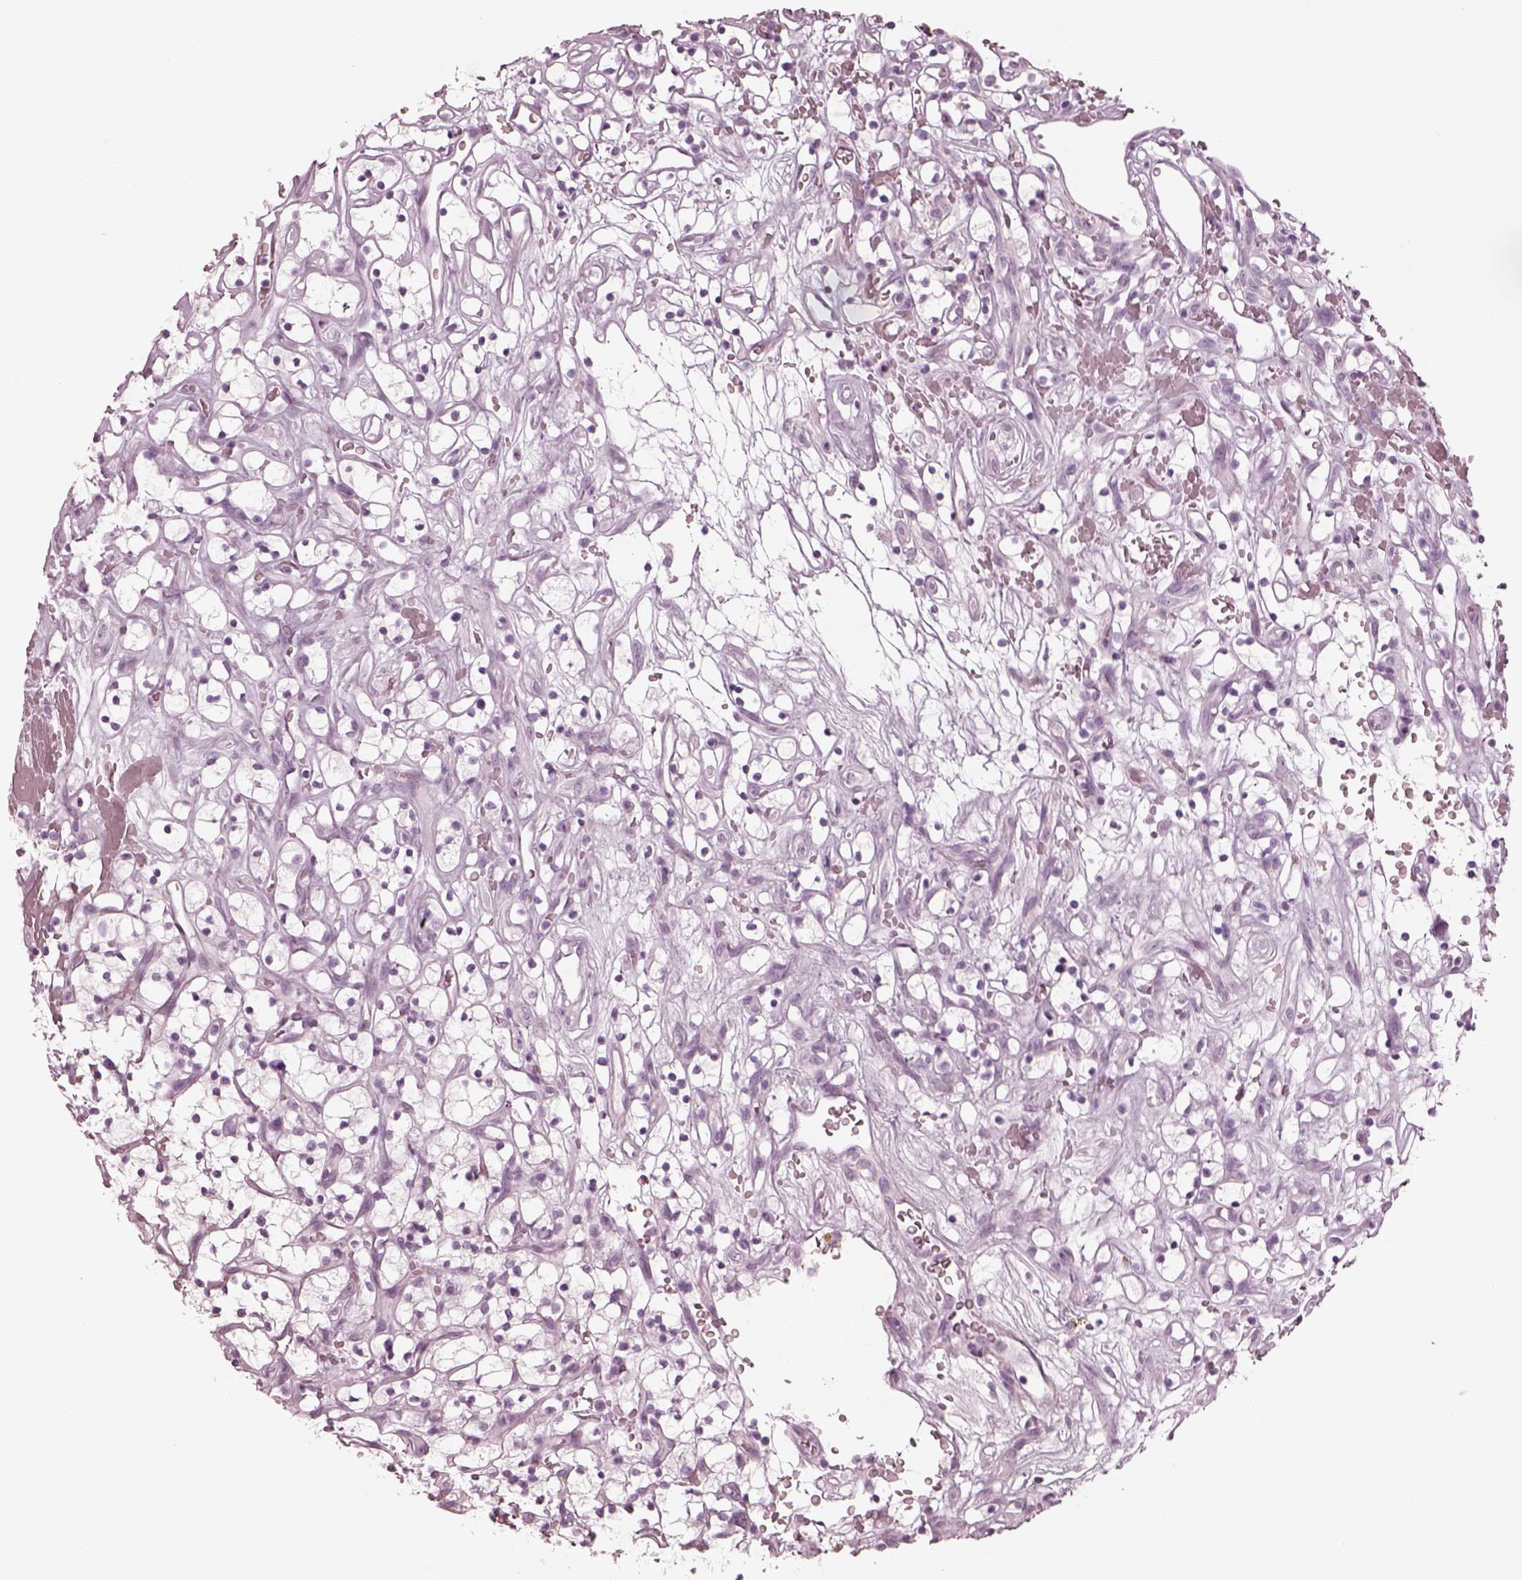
{"staining": {"intensity": "negative", "quantity": "none", "location": "none"}, "tissue": "renal cancer", "cell_type": "Tumor cells", "image_type": "cancer", "snomed": [{"axis": "morphology", "description": "Adenocarcinoma, NOS"}, {"axis": "topography", "description": "Kidney"}], "caption": "DAB immunohistochemical staining of renal cancer shows no significant positivity in tumor cells.", "gene": "KRTAP24-1", "patient": {"sex": "female", "age": 64}}